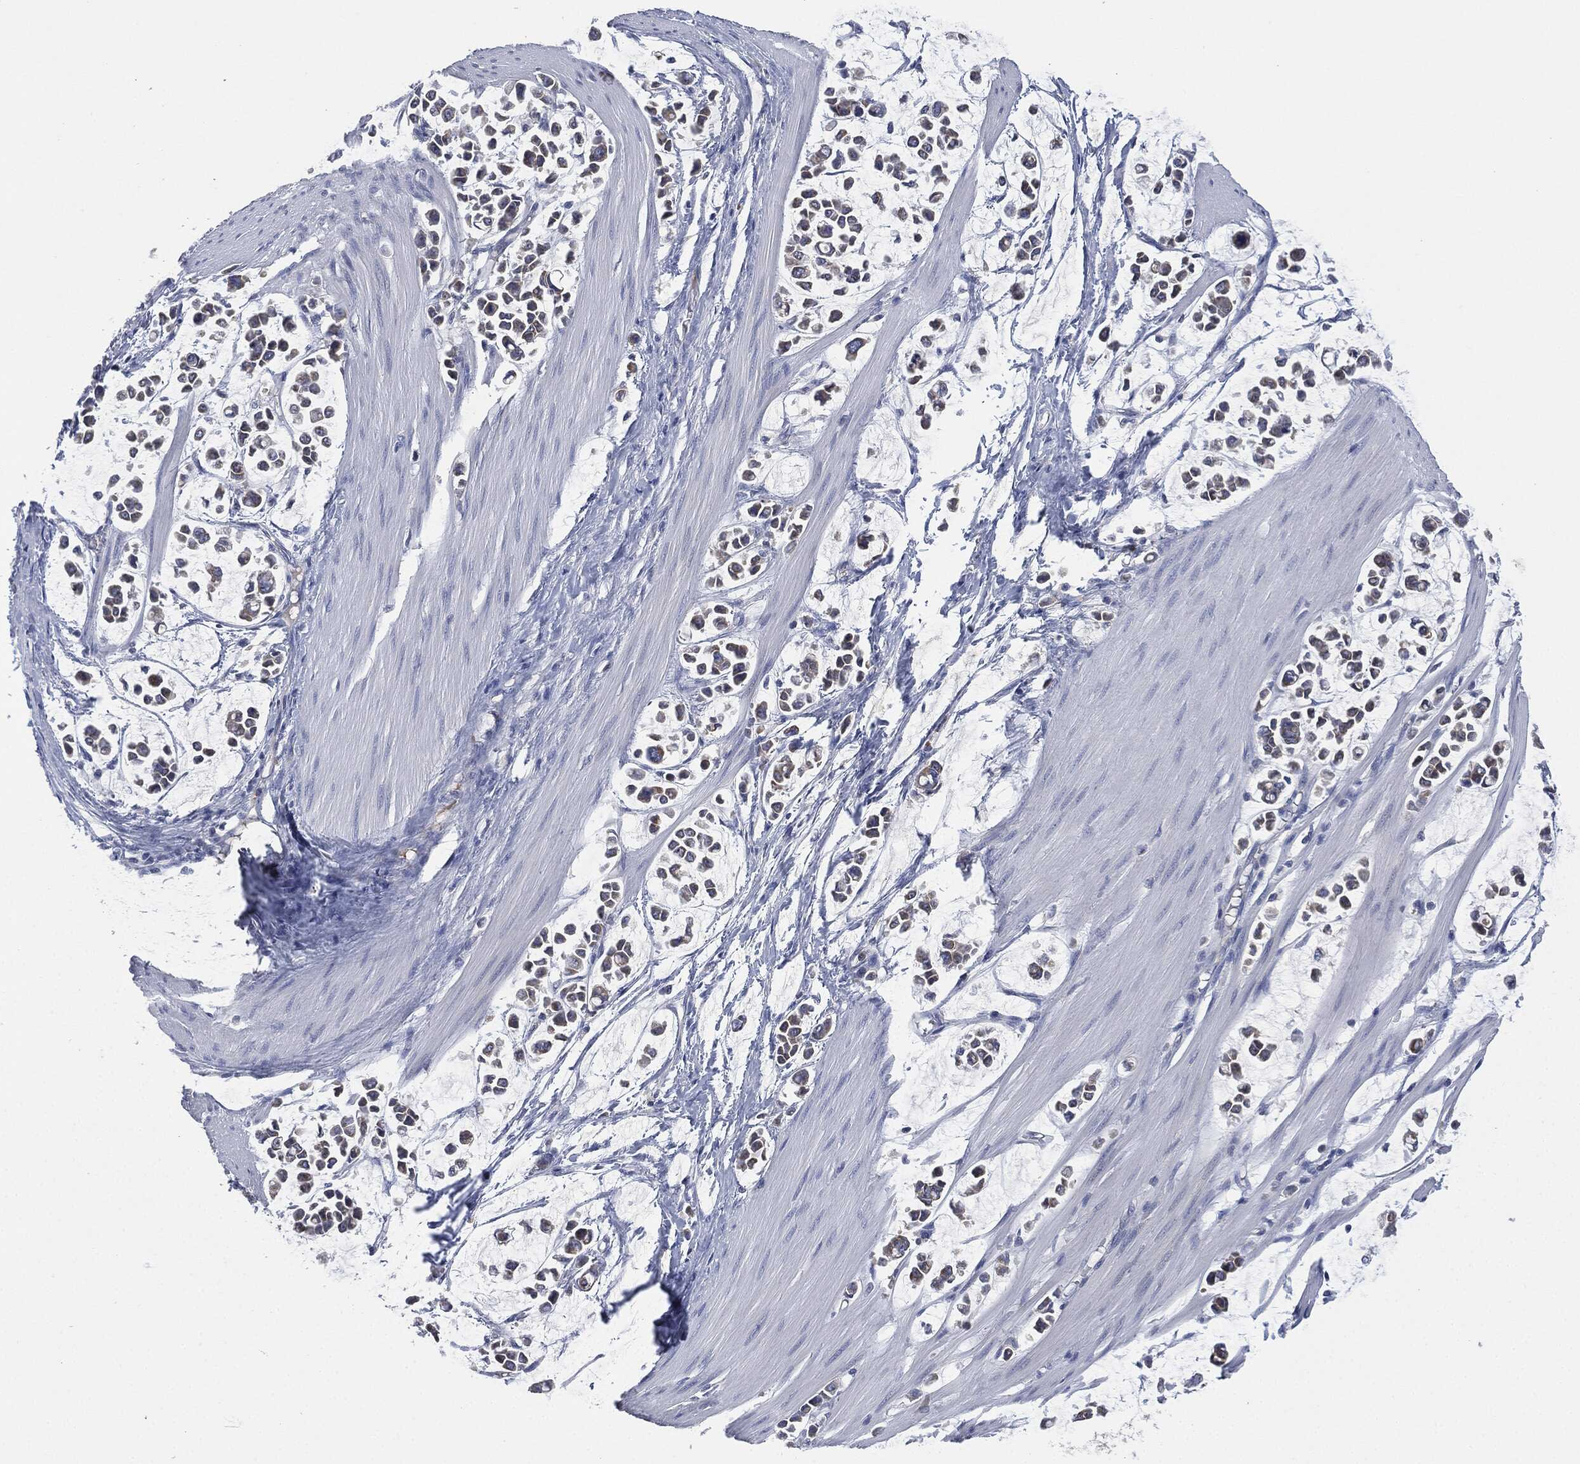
{"staining": {"intensity": "weak", "quantity": "<25%", "location": "cytoplasmic/membranous"}, "tissue": "stomach cancer", "cell_type": "Tumor cells", "image_type": "cancer", "snomed": [{"axis": "morphology", "description": "Adenocarcinoma, NOS"}, {"axis": "topography", "description": "Stomach"}], "caption": "This is an IHC micrograph of human stomach cancer (adenocarcinoma). There is no expression in tumor cells.", "gene": "SIGLEC9", "patient": {"sex": "male", "age": 82}}